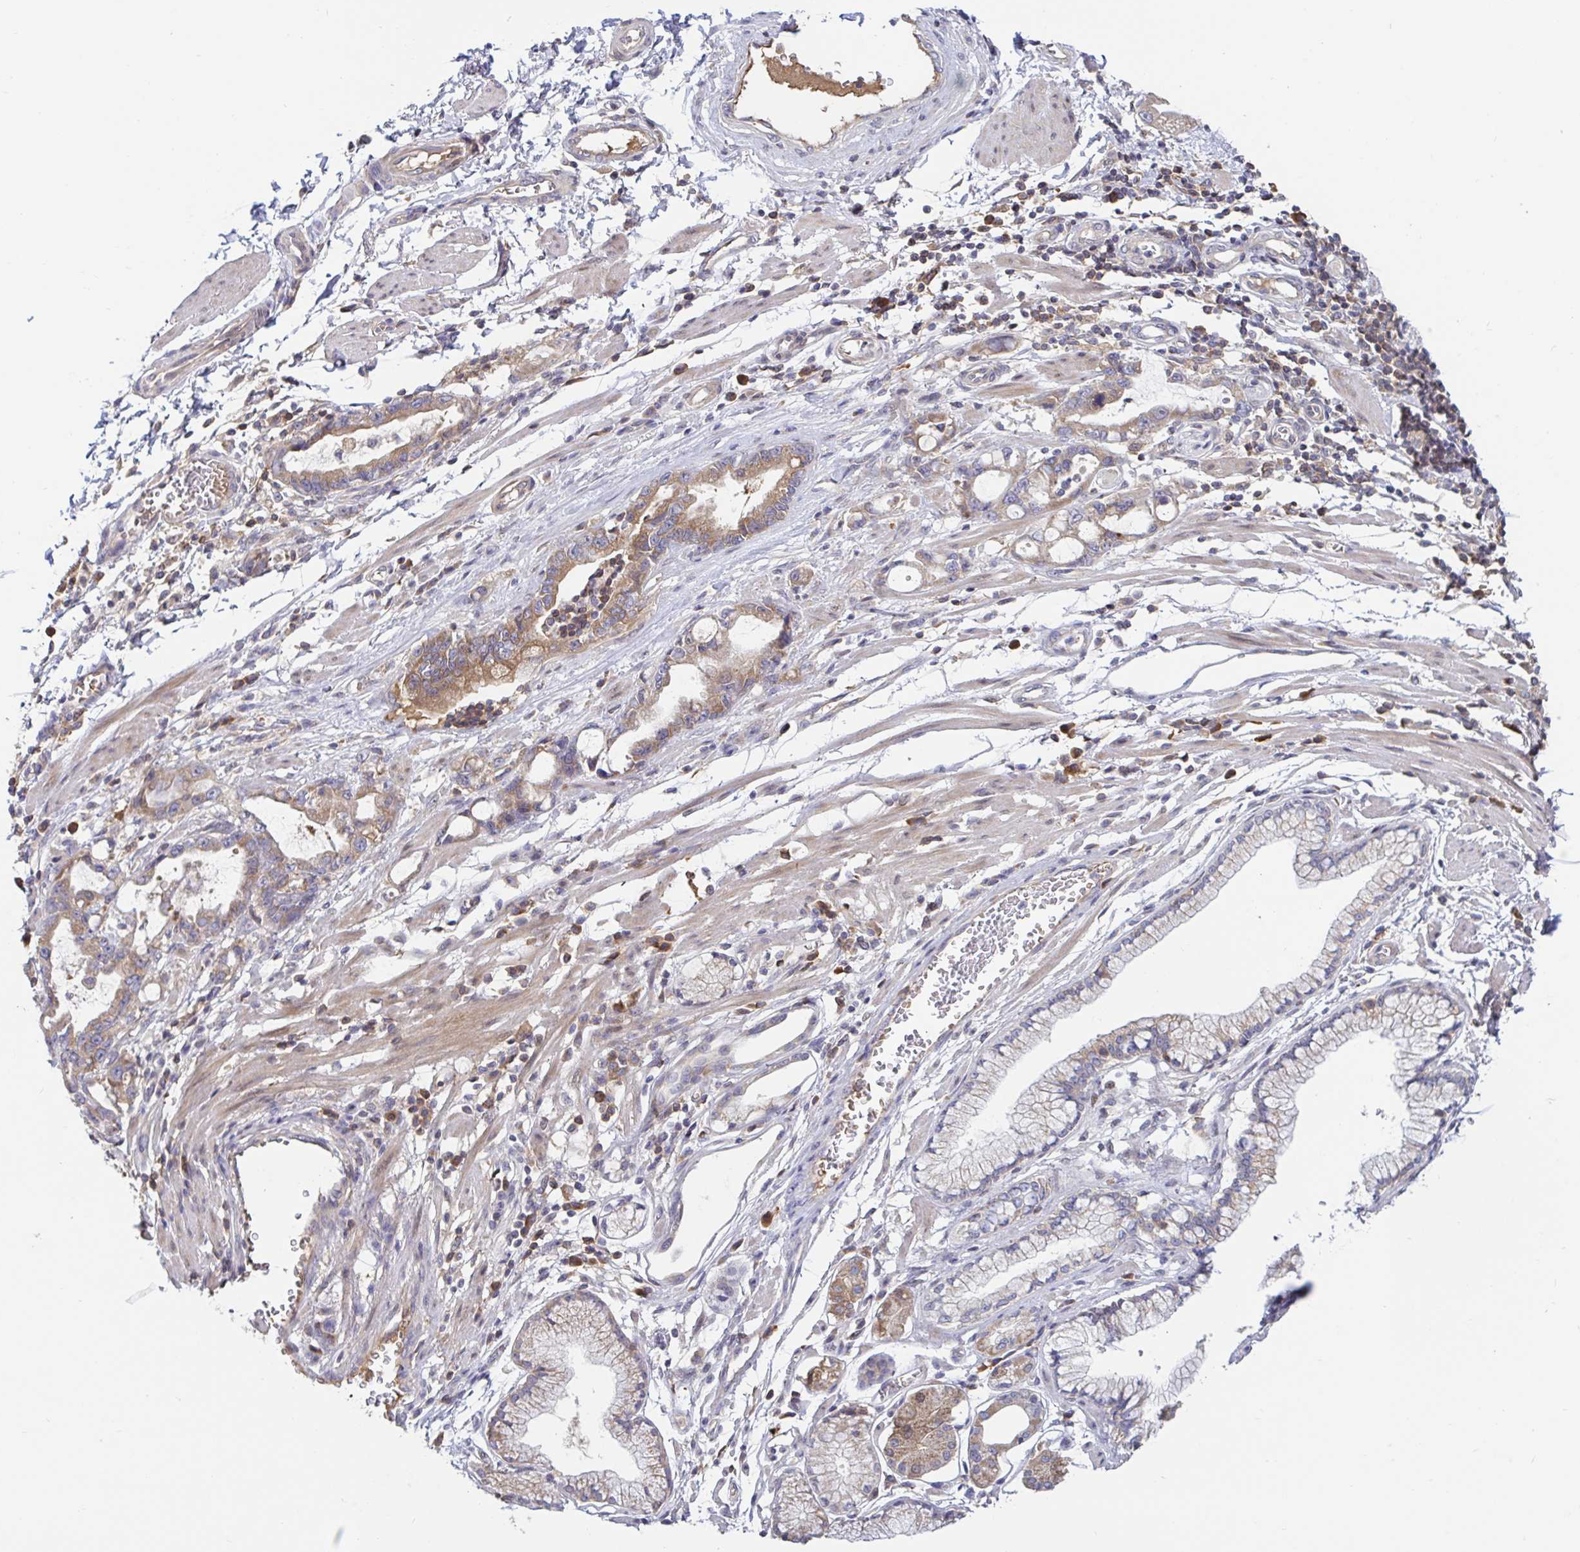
{"staining": {"intensity": "moderate", "quantity": ">75%", "location": "cytoplasmic/membranous"}, "tissue": "stomach cancer", "cell_type": "Tumor cells", "image_type": "cancer", "snomed": [{"axis": "morphology", "description": "Adenocarcinoma, NOS"}, {"axis": "topography", "description": "Stomach"}], "caption": "A brown stain shows moderate cytoplasmic/membranous staining of a protein in human stomach adenocarcinoma tumor cells.", "gene": "LARP1", "patient": {"sex": "male", "age": 55}}